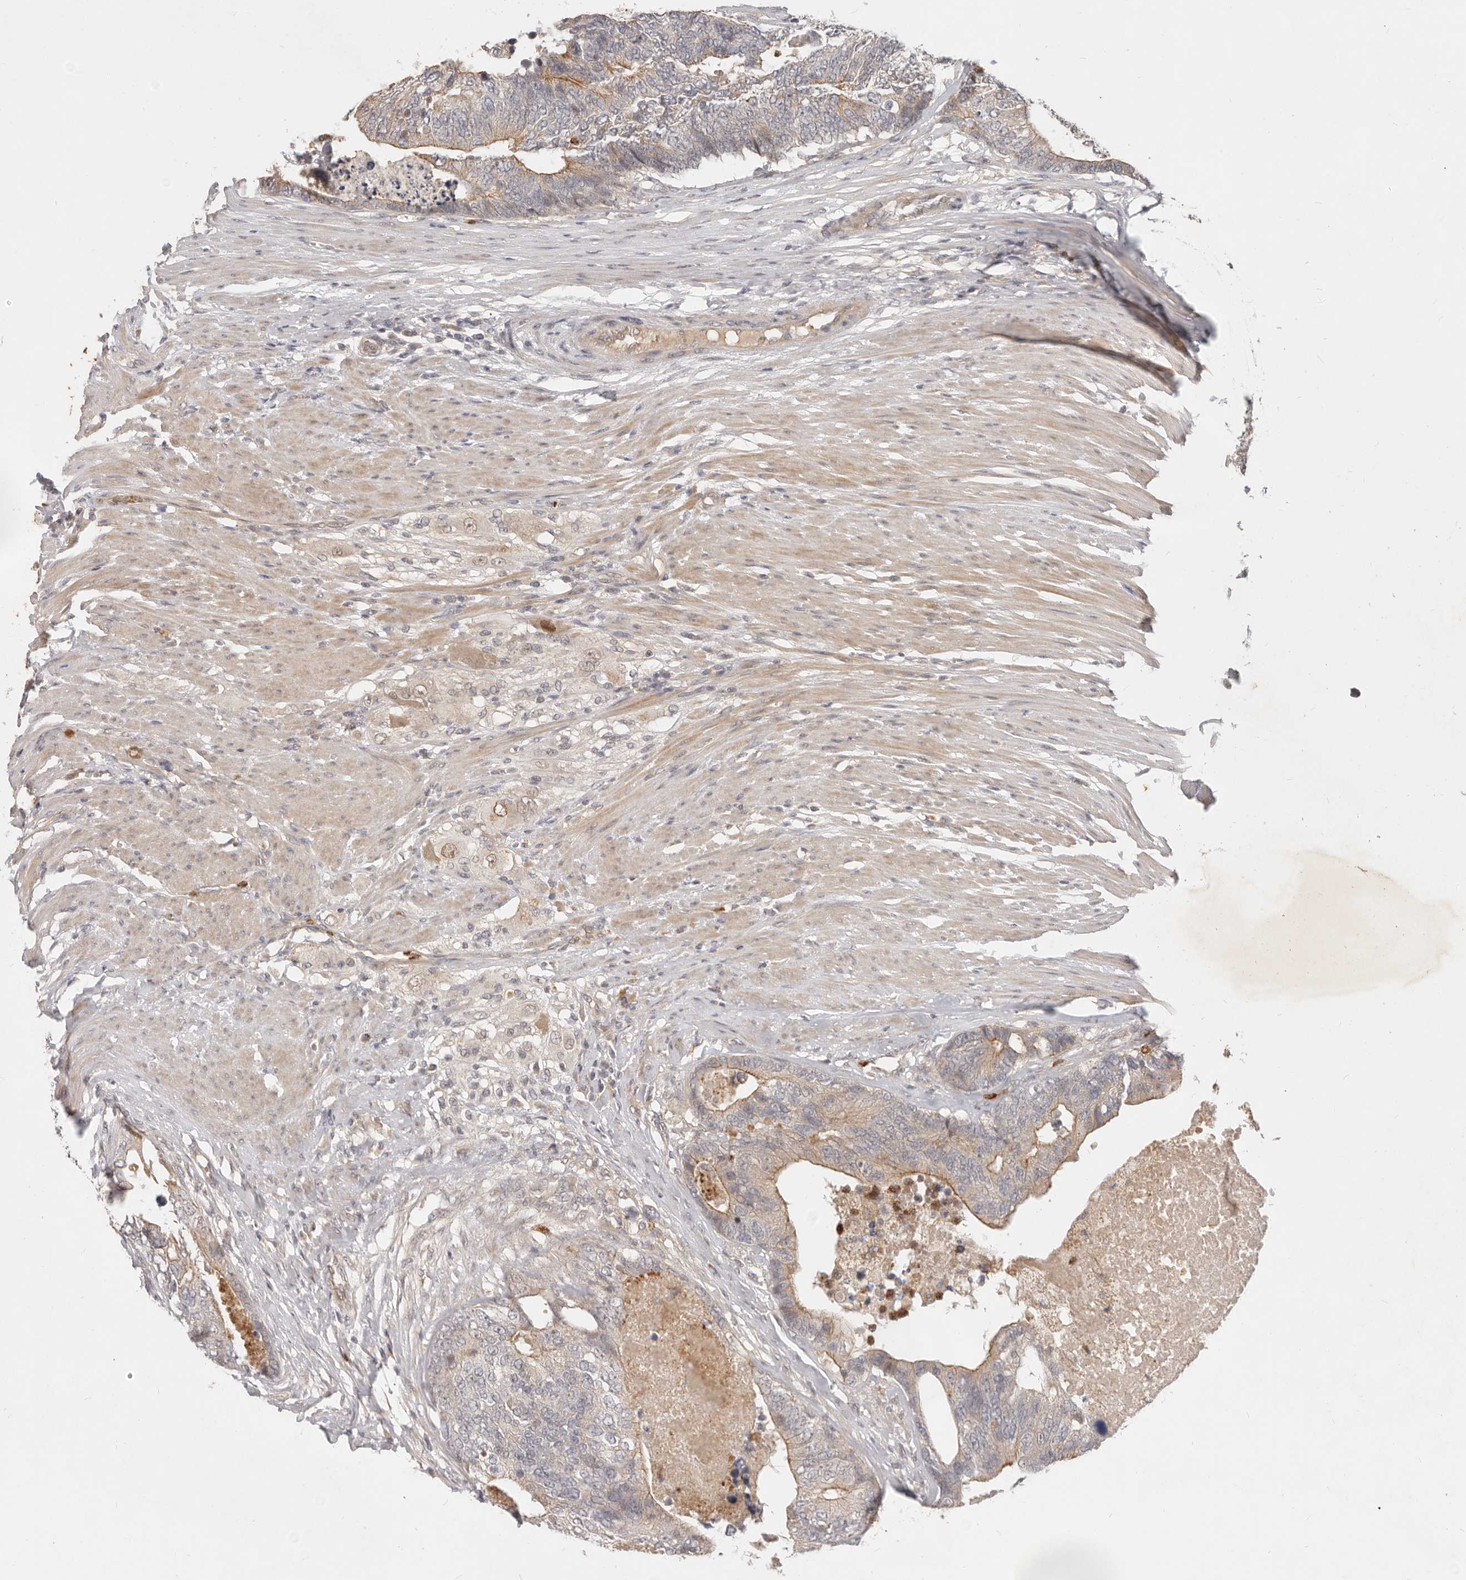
{"staining": {"intensity": "moderate", "quantity": "<25%", "location": "cytoplasmic/membranous"}, "tissue": "colorectal cancer", "cell_type": "Tumor cells", "image_type": "cancer", "snomed": [{"axis": "morphology", "description": "Adenocarcinoma, NOS"}, {"axis": "topography", "description": "Colon"}], "caption": "There is low levels of moderate cytoplasmic/membranous expression in tumor cells of colorectal cancer, as demonstrated by immunohistochemical staining (brown color).", "gene": "USP49", "patient": {"sex": "female", "age": 67}}